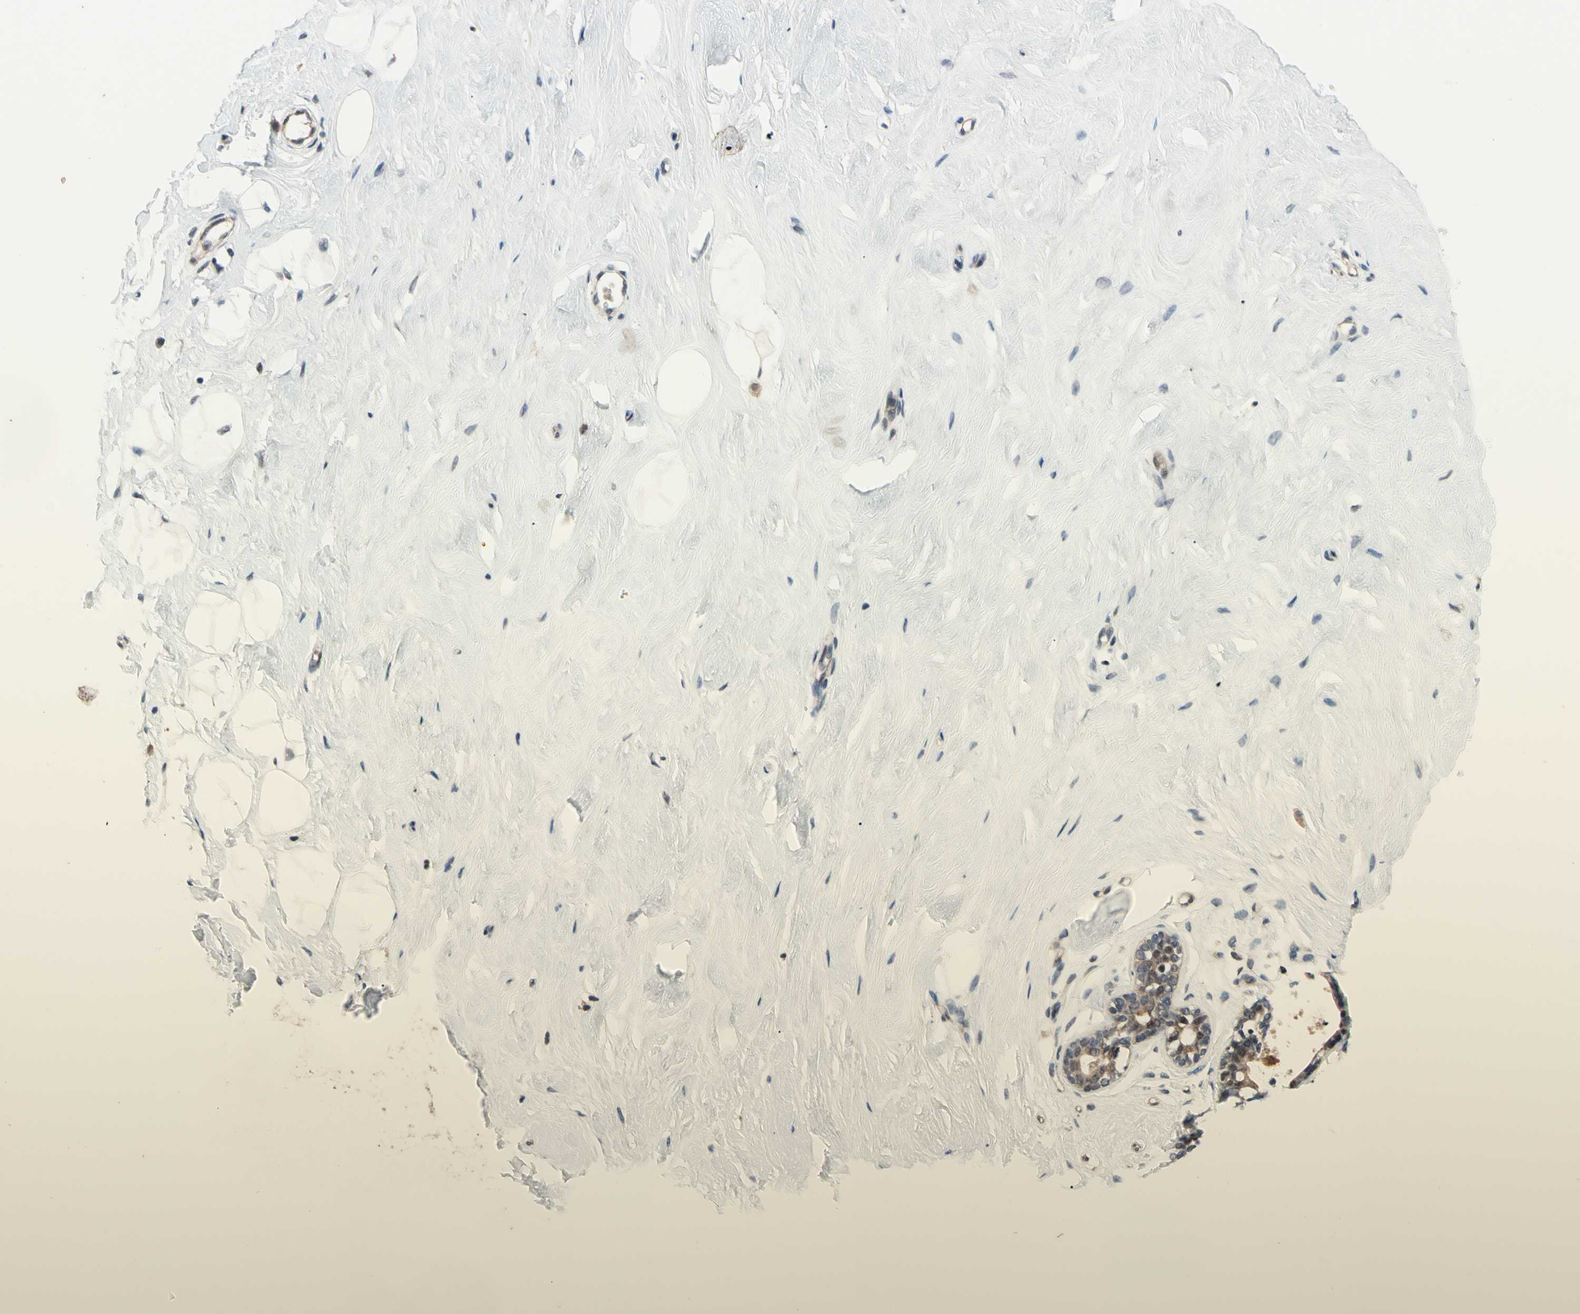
{"staining": {"intensity": "negative", "quantity": "none", "location": "none"}, "tissue": "breast", "cell_type": "Adipocytes", "image_type": "normal", "snomed": [{"axis": "morphology", "description": "Normal tissue, NOS"}, {"axis": "topography", "description": "Breast"}], "caption": "Human breast stained for a protein using IHC displays no expression in adipocytes.", "gene": "TRDMT1", "patient": {"sex": "female", "age": 23}}